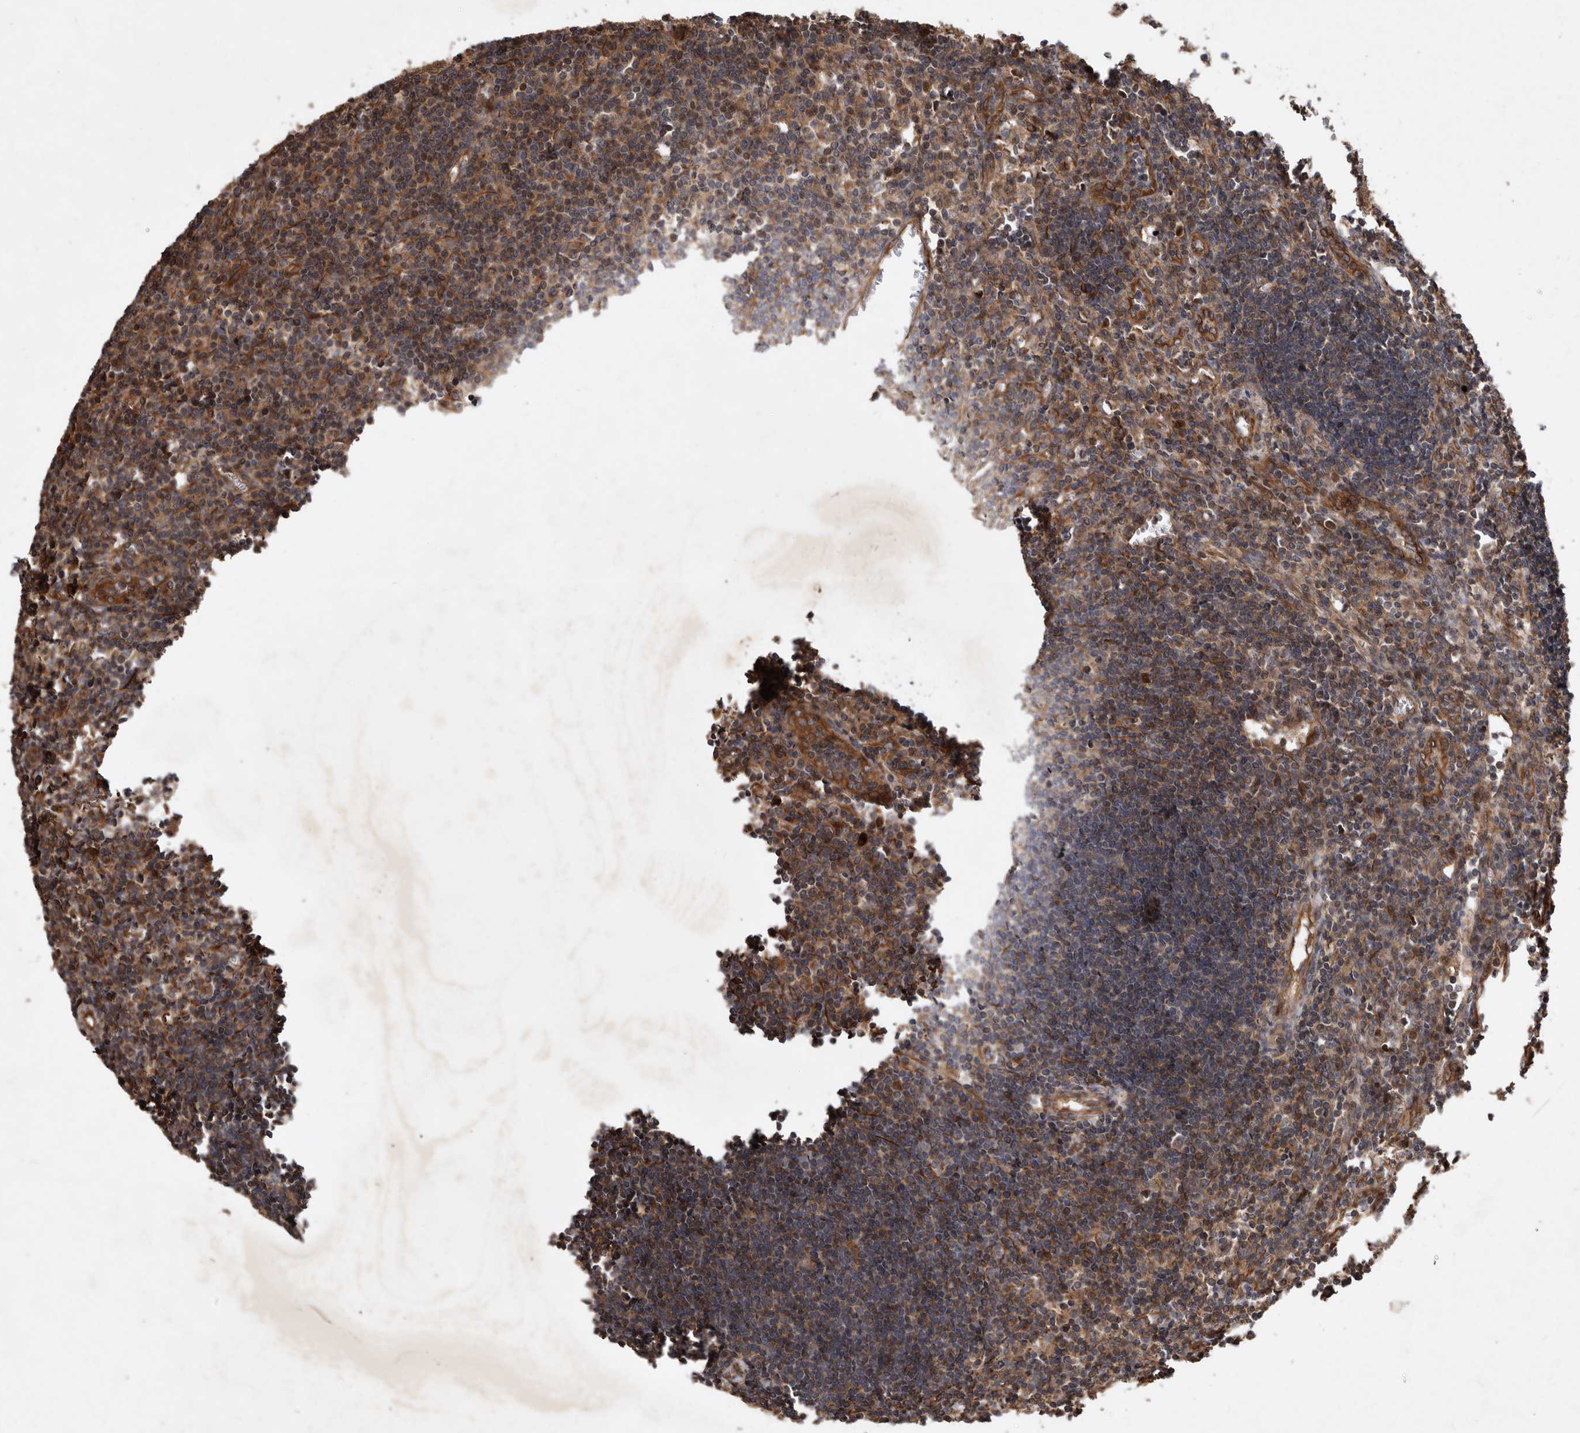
{"staining": {"intensity": "moderate", "quantity": ">75%", "location": "cytoplasmic/membranous"}, "tissue": "lymph node", "cell_type": "Germinal center cells", "image_type": "normal", "snomed": [{"axis": "morphology", "description": "Normal tissue, NOS"}, {"axis": "morphology", "description": "Malignant melanoma, Metastatic site"}, {"axis": "topography", "description": "Lymph node"}], "caption": "A micrograph of lymph node stained for a protein shows moderate cytoplasmic/membranous brown staining in germinal center cells. (IHC, brightfield microscopy, high magnification).", "gene": "STK36", "patient": {"sex": "male", "age": 41}}